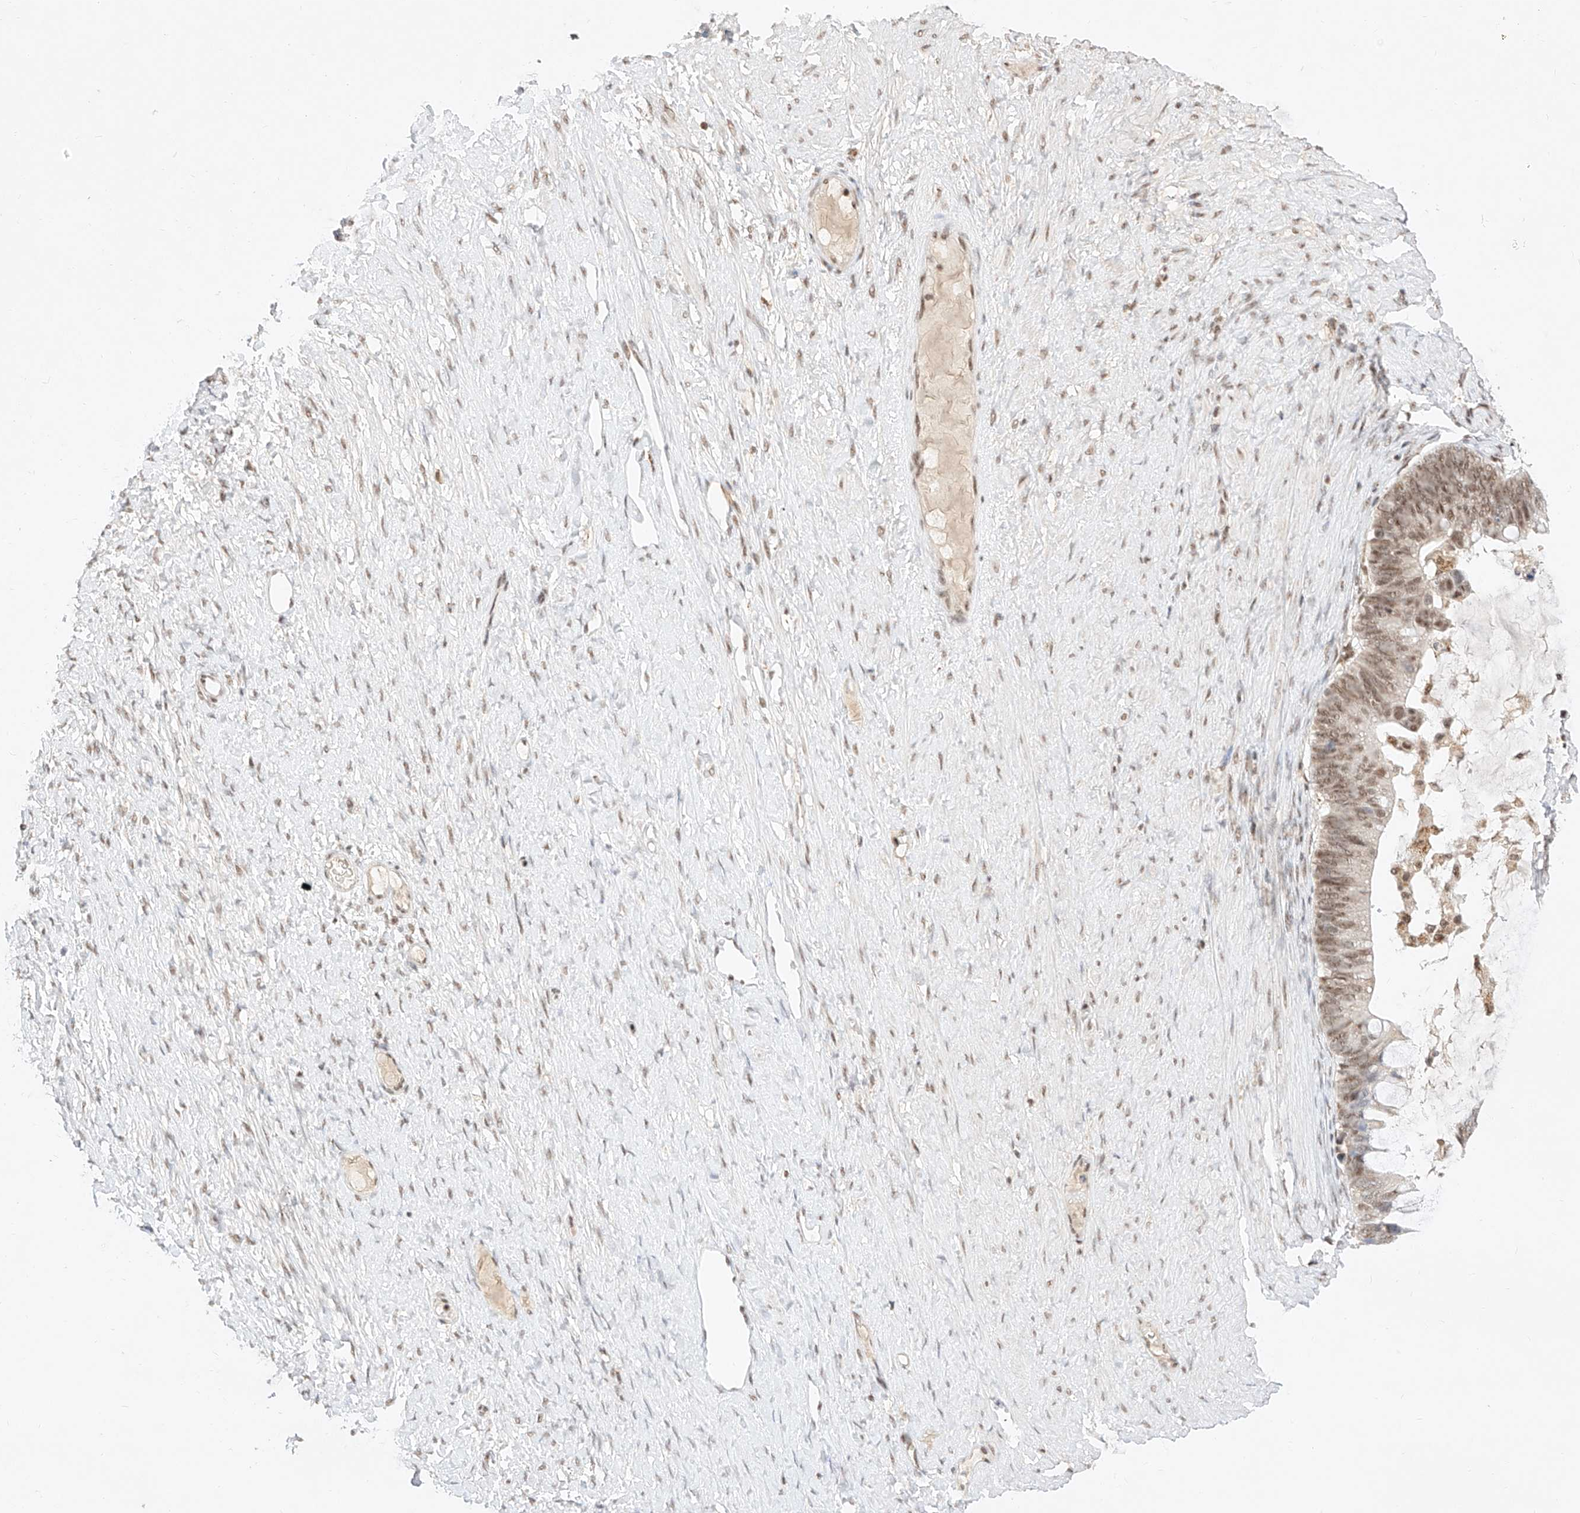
{"staining": {"intensity": "moderate", "quantity": ">75%", "location": "nuclear"}, "tissue": "ovarian cancer", "cell_type": "Tumor cells", "image_type": "cancer", "snomed": [{"axis": "morphology", "description": "Cystadenocarcinoma, mucinous, NOS"}, {"axis": "topography", "description": "Ovary"}], "caption": "A brown stain shows moderate nuclear positivity of a protein in human ovarian cancer (mucinous cystadenocarcinoma) tumor cells.", "gene": "NRF1", "patient": {"sex": "female", "age": 61}}